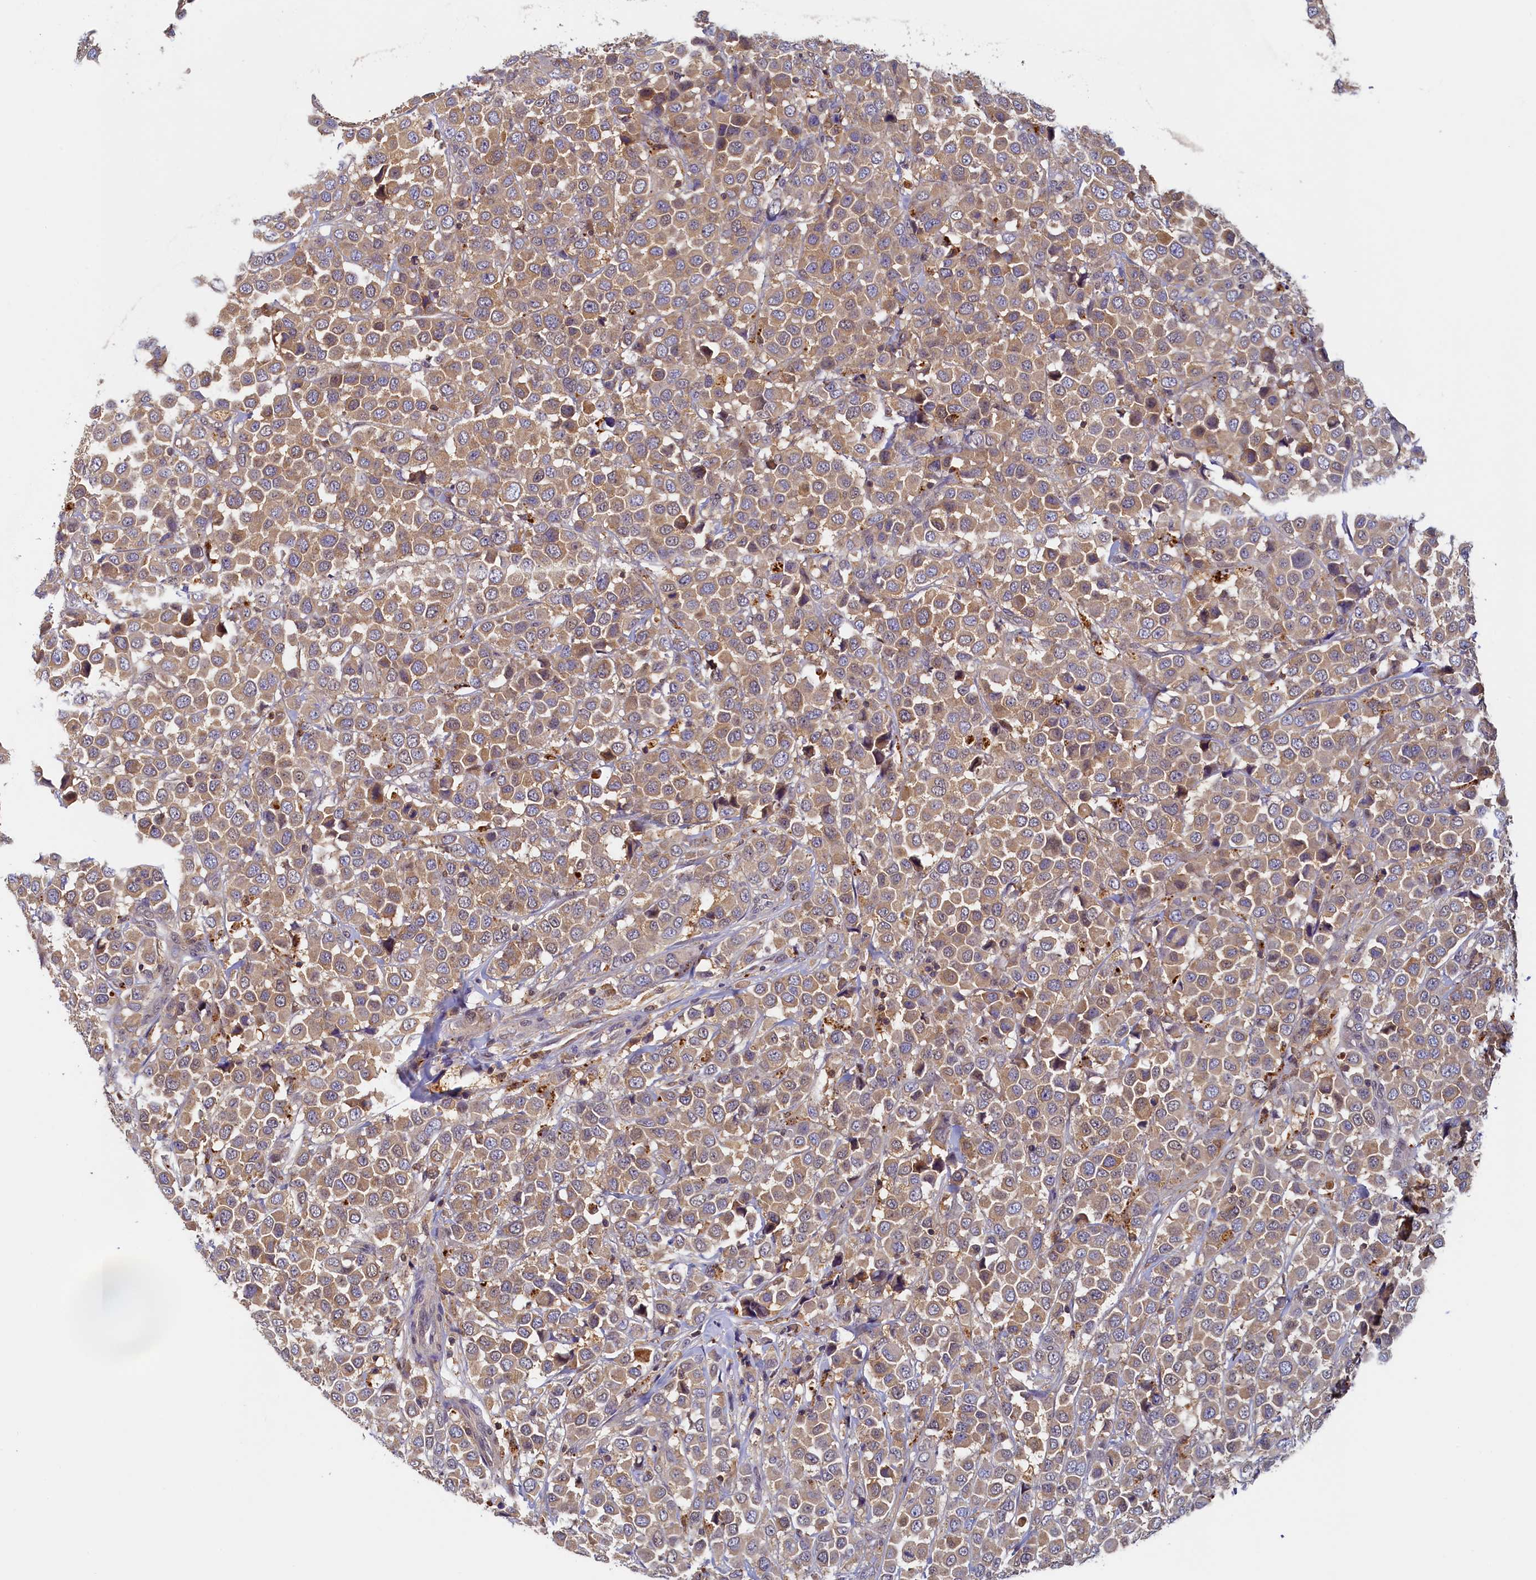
{"staining": {"intensity": "moderate", "quantity": ">75%", "location": "cytoplasmic/membranous"}, "tissue": "breast cancer", "cell_type": "Tumor cells", "image_type": "cancer", "snomed": [{"axis": "morphology", "description": "Duct carcinoma"}, {"axis": "topography", "description": "Breast"}], "caption": "A photomicrograph showing moderate cytoplasmic/membranous expression in about >75% of tumor cells in infiltrating ductal carcinoma (breast), as visualized by brown immunohistochemical staining.", "gene": "PAAF1", "patient": {"sex": "female", "age": 61}}